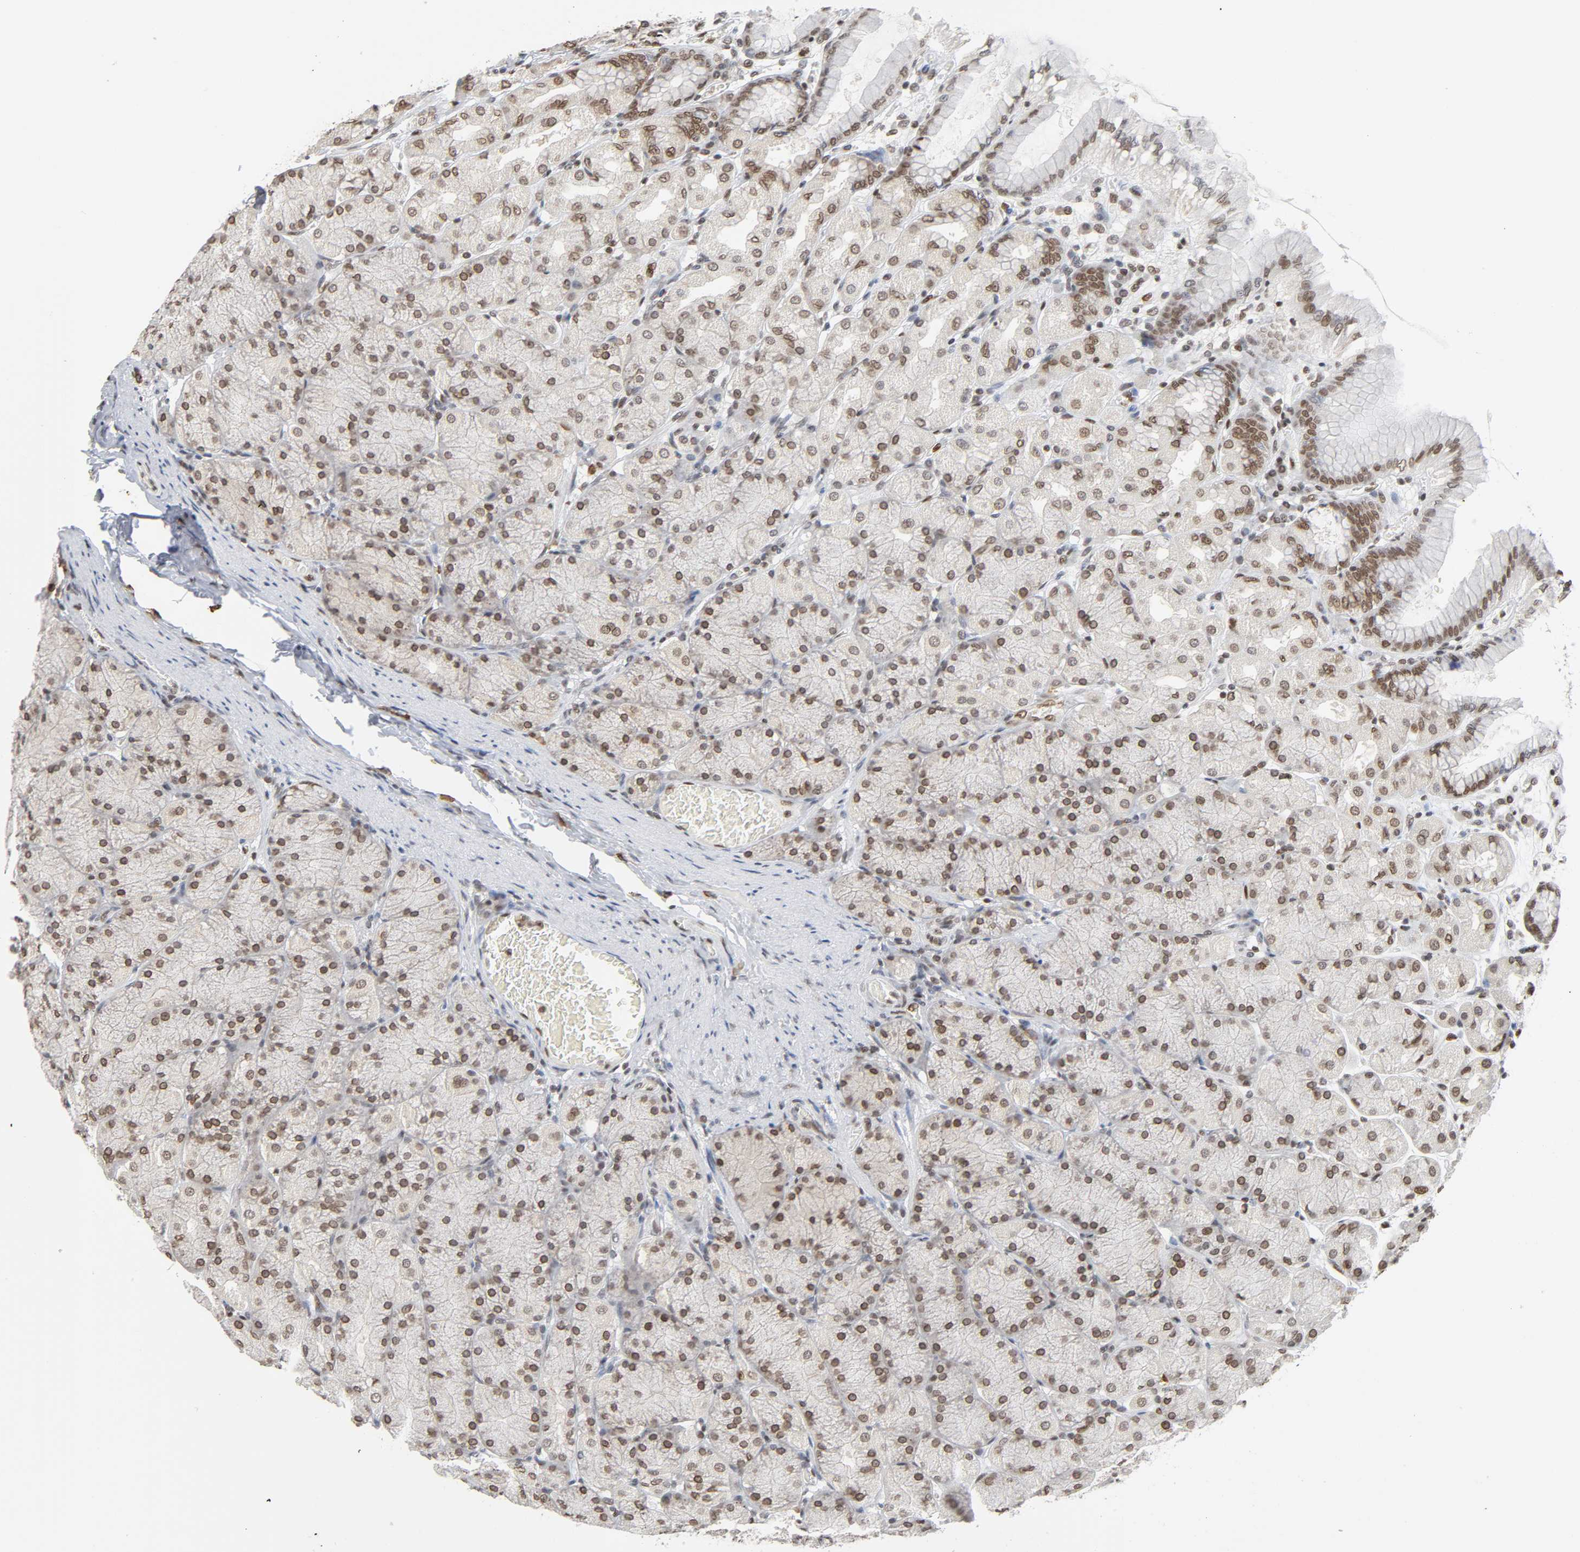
{"staining": {"intensity": "moderate", "quantity": ">75%", "location": "nuclear"}, "tissue": "stomach", "cell_type": "Glandular cells", "image_type": "normal", "snomed": [{"axis": "morphology", "description": "Normal tissue, NOS"}, {"axis": "topography", "description": "Stomach, upper"}], "caption": "Immunohistochemistry (IHC) (DAB (3,3'-diaminobenzidine)) staining of benign stomach exhibits moderate nuclear protein staining in about >75% of glandular cells. (Stains: DAB in brown, nuclei in blue, Microscopy: brightfield microscopy at high magnification).", "gene": "SUMO1", "patient": {"sex": "female", "age": 56}}